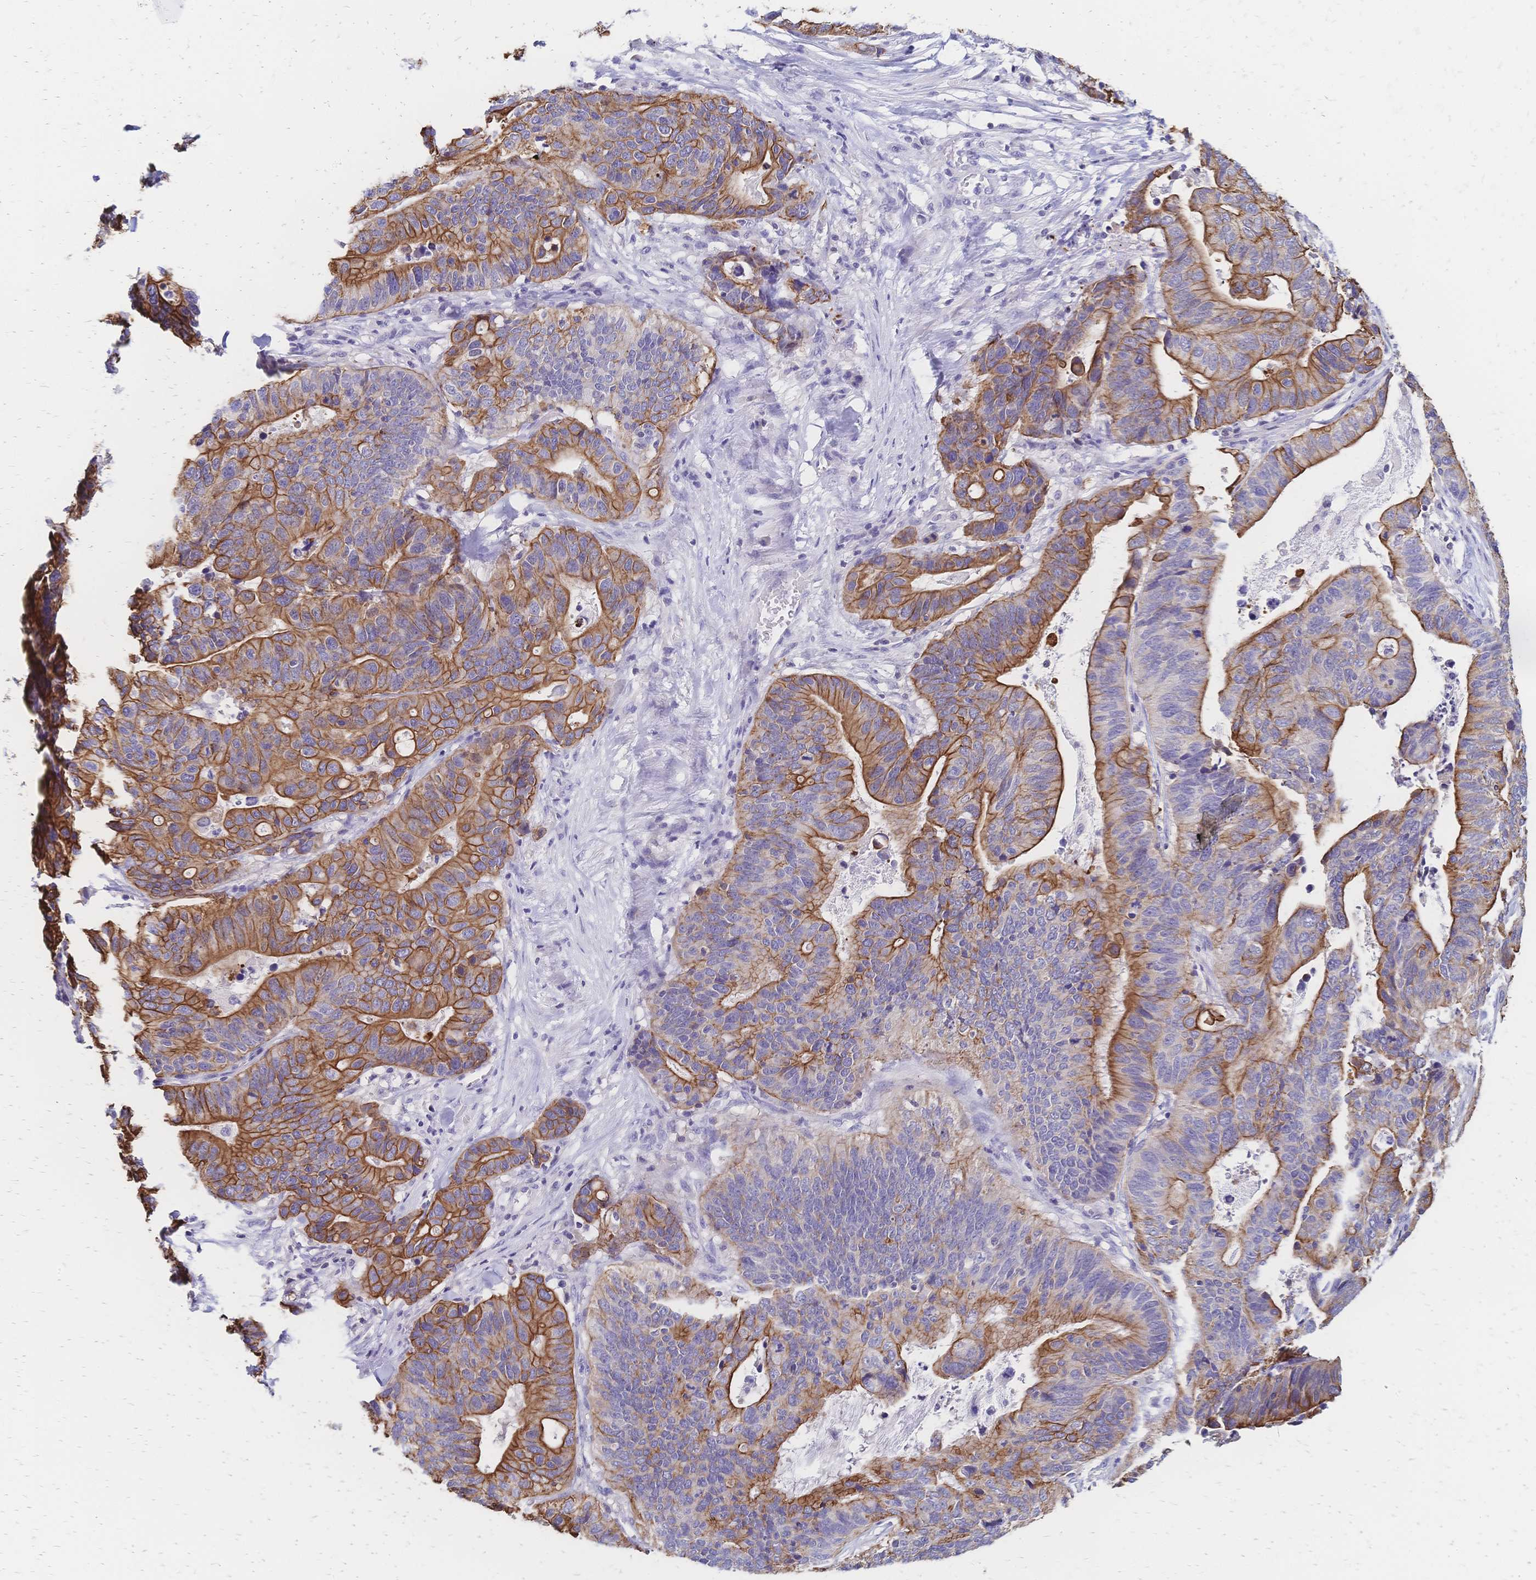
{"staining": {"intensity": "moderate", "quantity": "25%-75%", "location": "cytoplasmic/membranous"}, "tissue": "stomach cancer", "cell_type": "Tumor cells", "image_type": "cancer", "snomed": [{"axis": "morphology", "description": "Adenocarcinoma, NOS"}, {"axis": "topography", "description": "Stomach, upper"}], "caption": "A micrograph of human stomach adenocarcinoma stained for a protein shows moderate cytoplasmic/membranous brown staining in tumor cells.", "gene": "DTNB", "patient": {"sex": "female", "age": 67}}